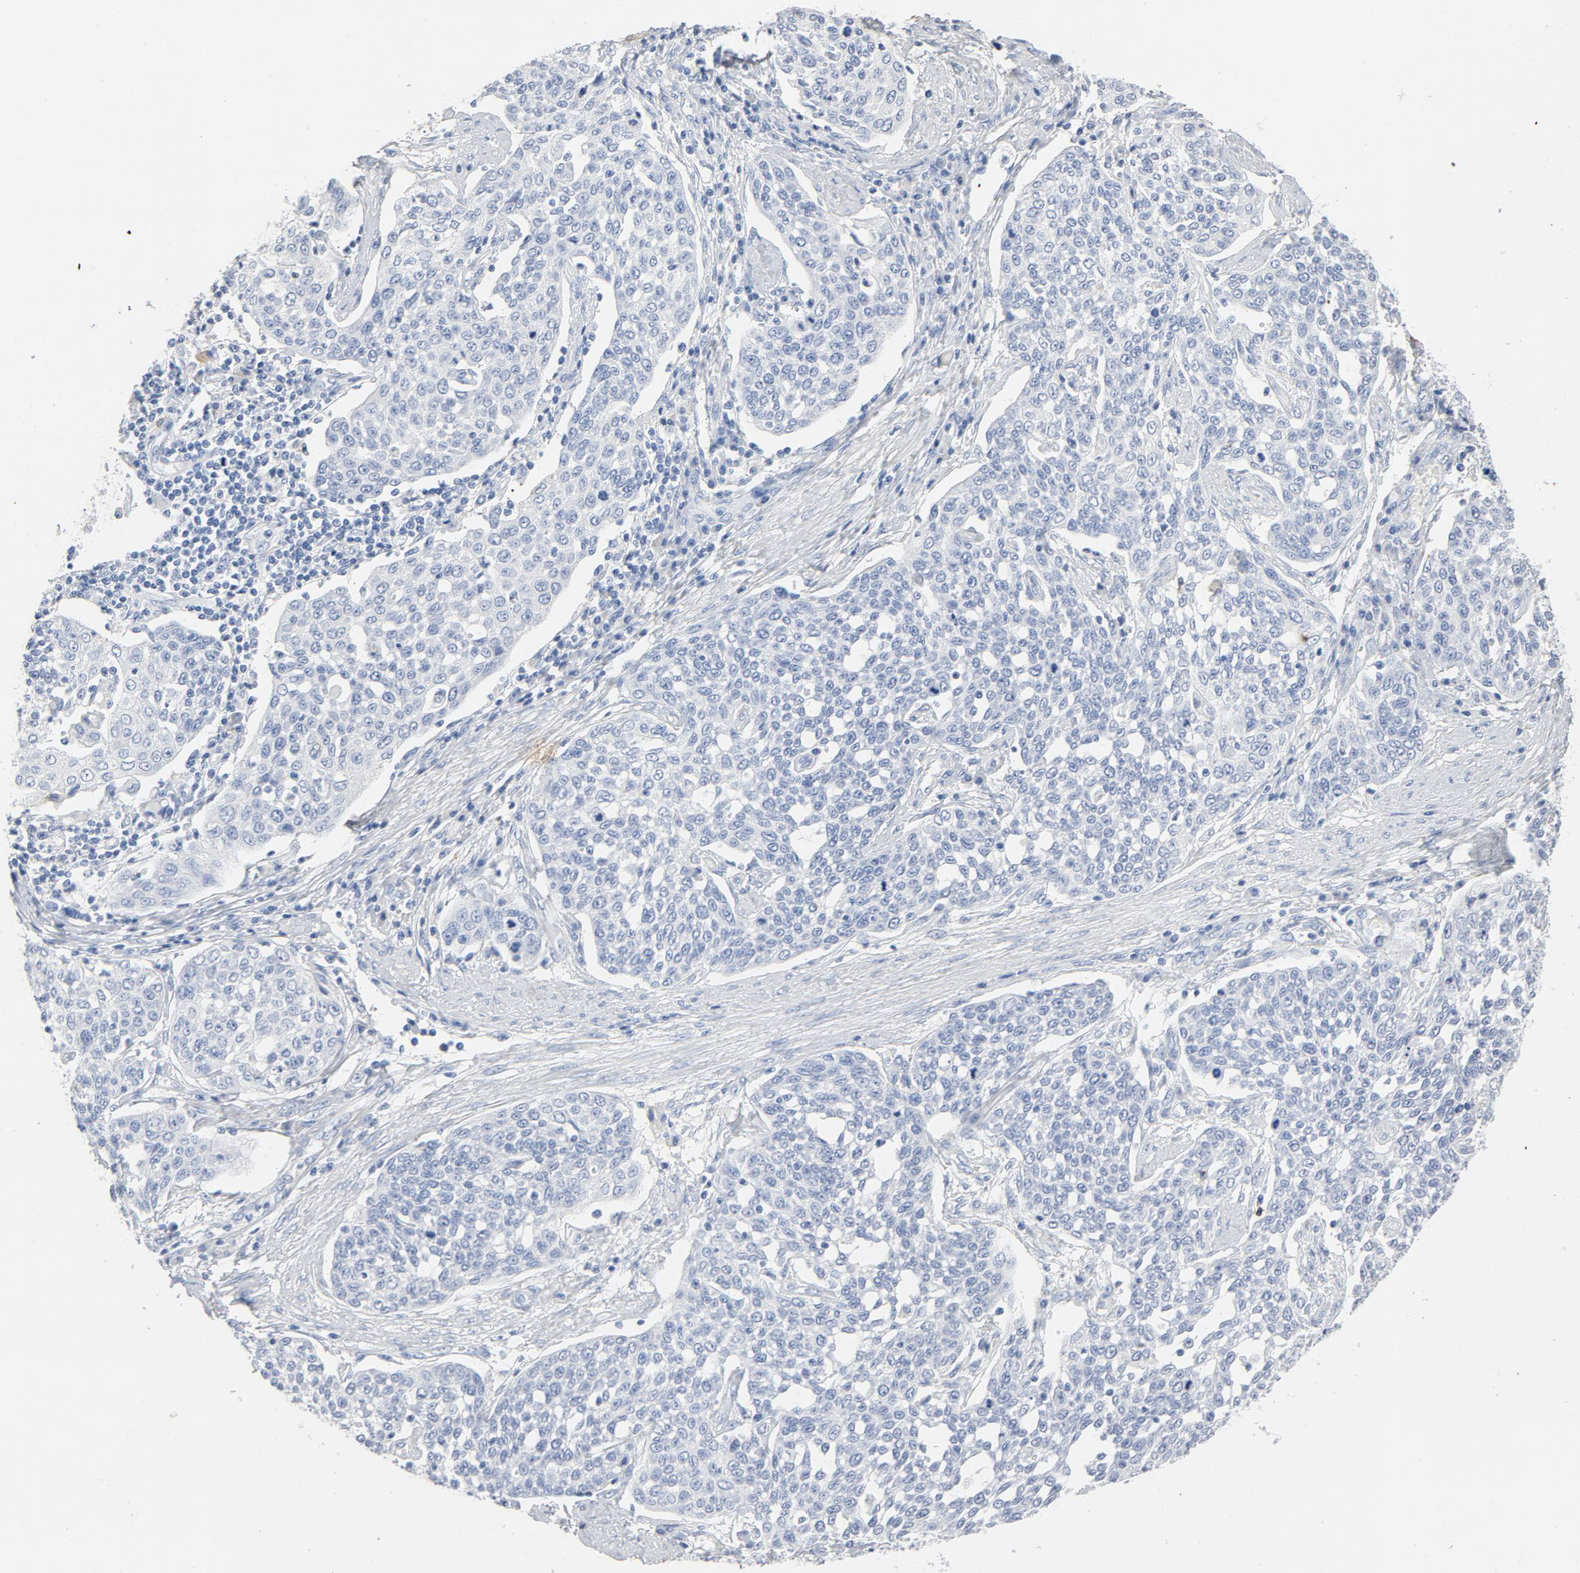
{"staining": {"intensity": "negative", "quantity": "none", "location": "none"}, "tissue": "cervical cancer", "cell_type": "Tumor cells", "image_type": "cancer", "snomed": [{"axis": "morphology", "description": "Squamous cell carcinoma, NOS"}, {"axis": "topography", "description": "Cervix"}], "caption": "A micrograph of cervical squamous cell carcinoma stained for a protein reveals no brown staining in tumor cells.", "gene": "PTPRB", "patient": {"sex": "female", "age": 34}}